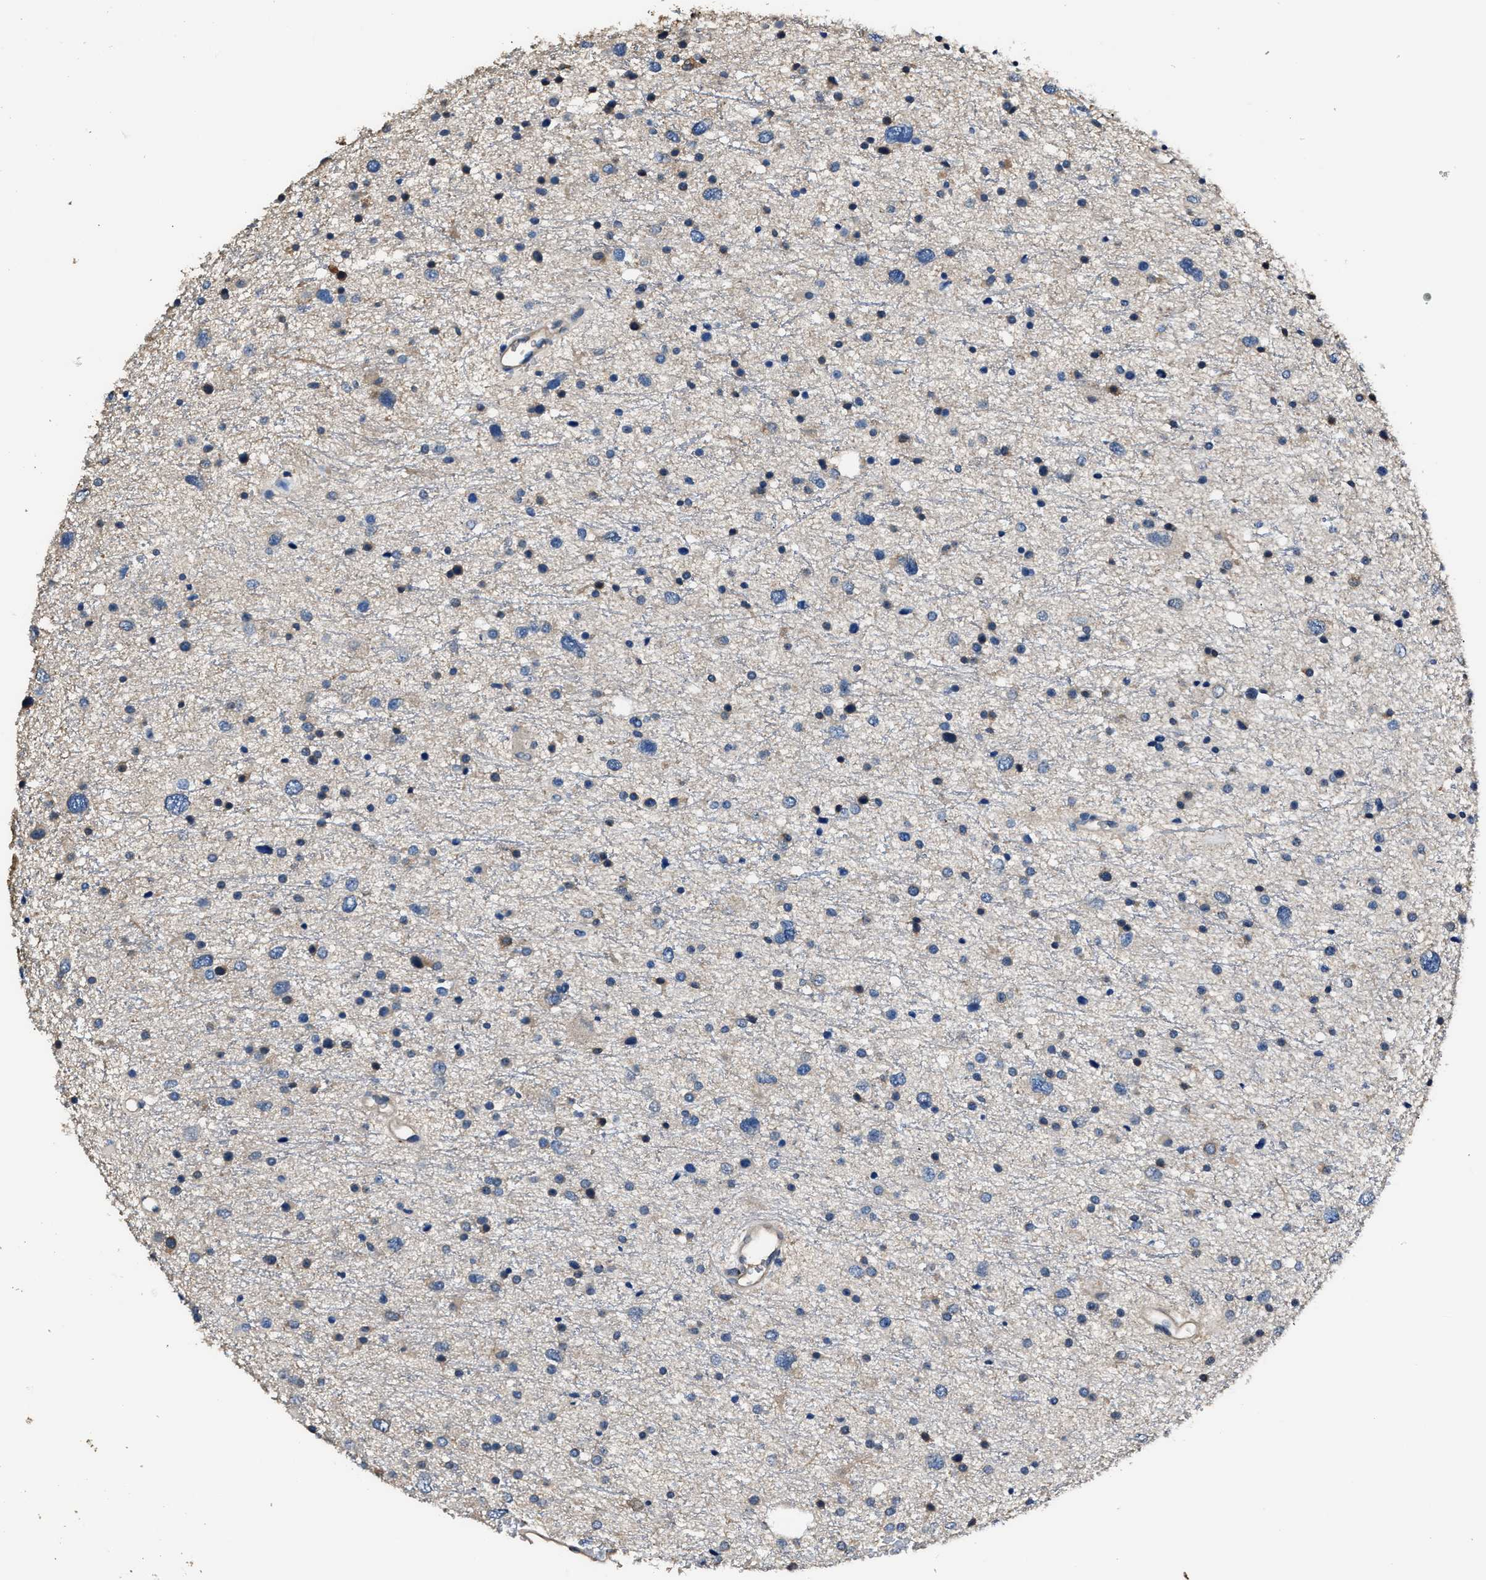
{"staining": {"intensity": "weak", "quantity": "<25%", "location": "cytoplasmic/membranous"}, "tissue": "glioma", "cell_type": "Tumor cells", "image_type": "cancer", "snomed": [{"axis": "morphology", "description": "Glioma, malignant, Low grade"}, {"axis": "topography", "description": "Brain"}], "caption": "High magnification brightfield microscopy of malignant glioma (low-grade) stained with DAB (3,3'-diaminobenzidine) (brown) and counterstained with hematoxylin (blue): tumor cells show no significant staining.", "gene": "GSTP1", "patient": {"sex": "female", "age": 37}}